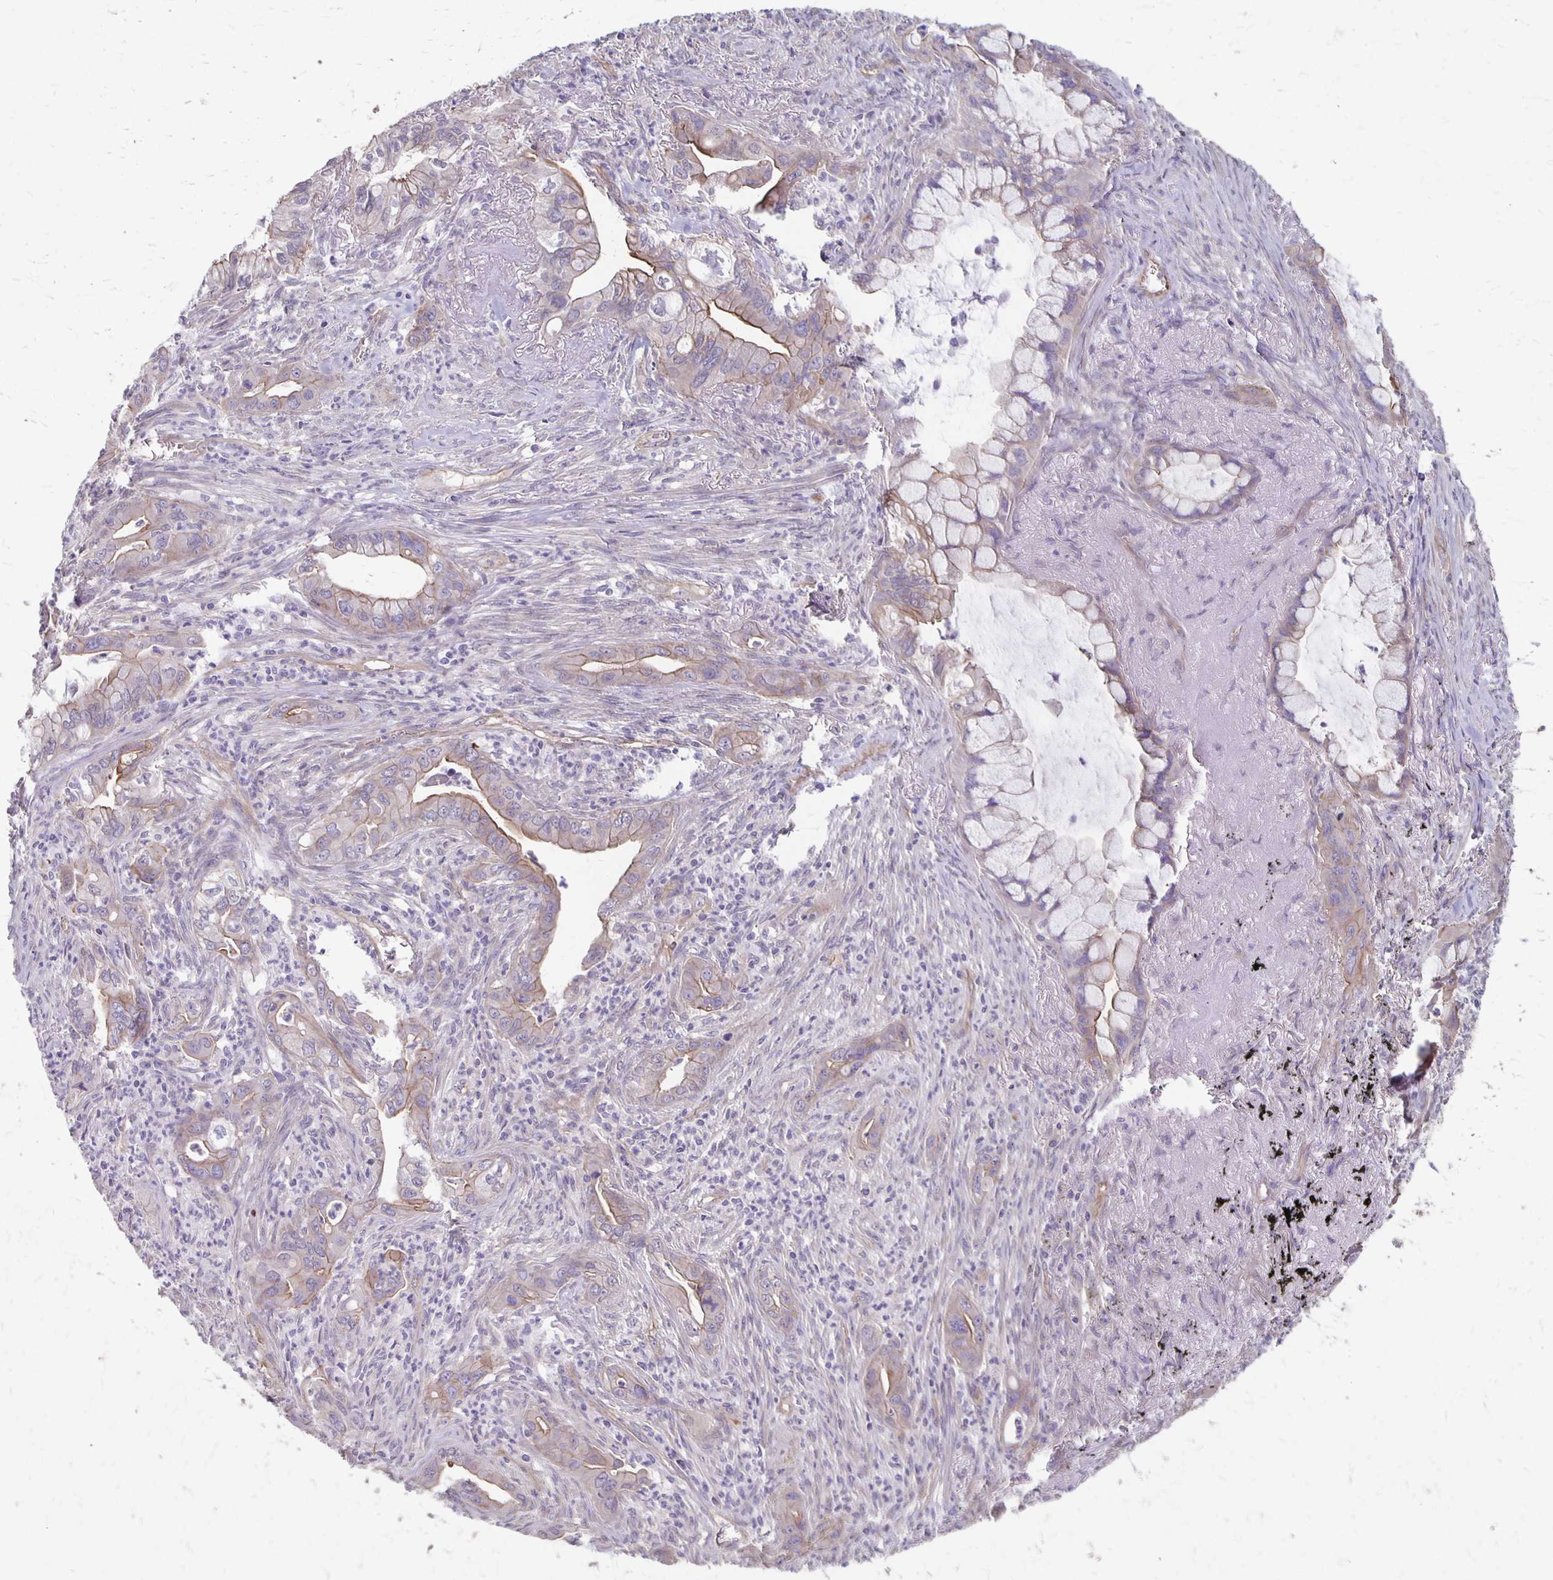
{"staining": {"intensity": "weak", "quantity": "25%-75%", "location": "cytoplasmic/membranous"}, "tissue": "lung cancer", "cell_type": "Tumor cells", "image_type": "cancer", "snomed": [{"axis": "morphology", "description": "Adenocarcinoma, NOS"}, {"axis": "topography", "description": "Lung"}], "caption": "High-power microscopy captured an IHC micrograph of lung adenocarcinoma, revealing weak cytoplasmic/membranous expression in approximately 25%-75% of tumor cells. Immunohistochemistry (ihc) stains the protein in brown and the nuclei are stained blue.", "gene": "PPP1R3E", "patient": {"sex": "male", "age": 65}}